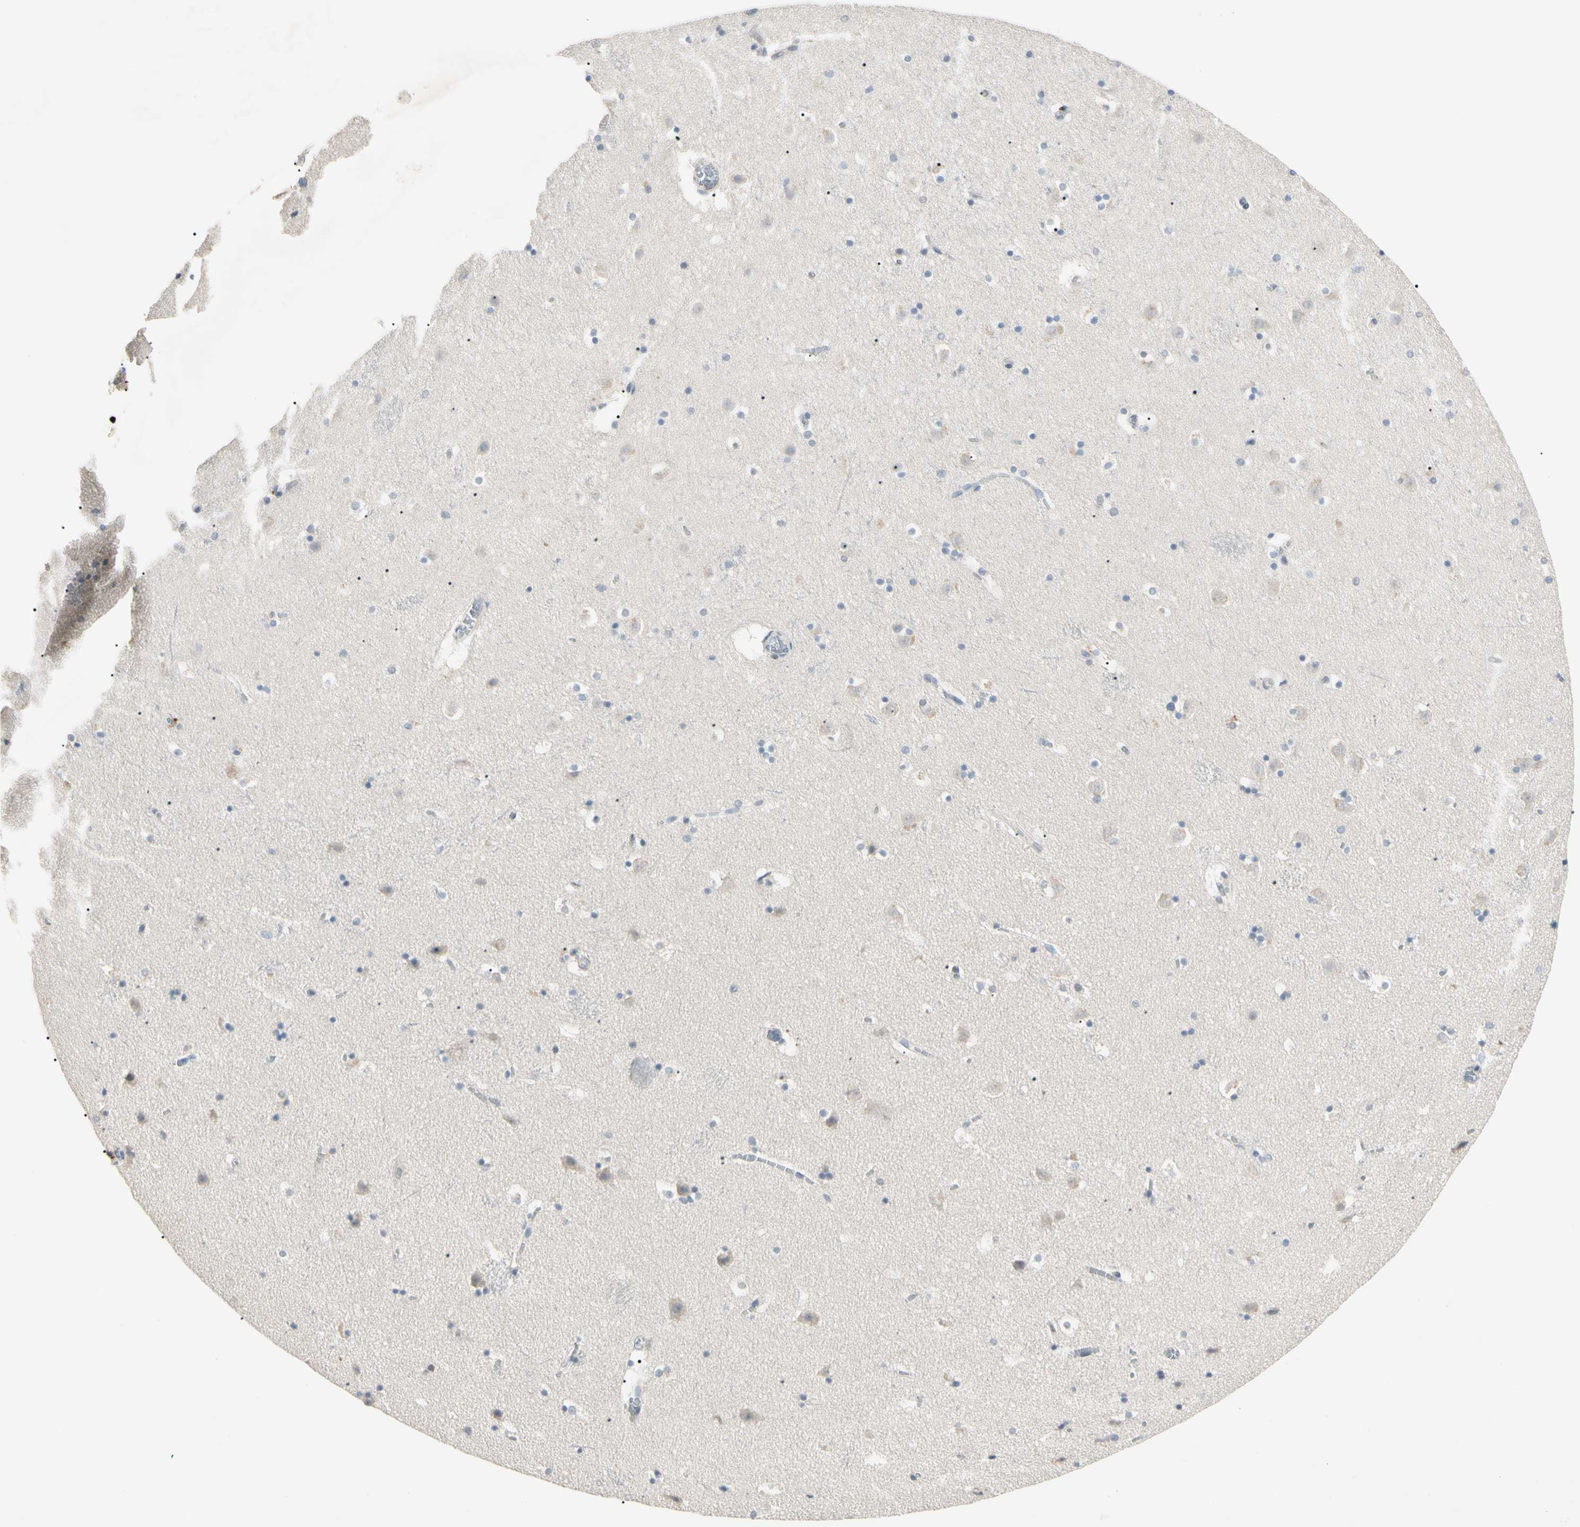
{"staining": {"intensity": "negative", "quantity": "none", "location": "none"}, "tissue": "caudate", "cell_type": "Glial cells", "image_type": "normal", "snomed": [{"axis": "morphology", "description": "Normal tissue, NOS"}, {"axis": "topography", "description": "Lateral ventricle wall"}], "caption": "Benign caudate was stained to show a protein in brown. There is no significant positivity in glial cells.", "gene": "PRSS21", "patient": {"sex": "male", "age": 45}}